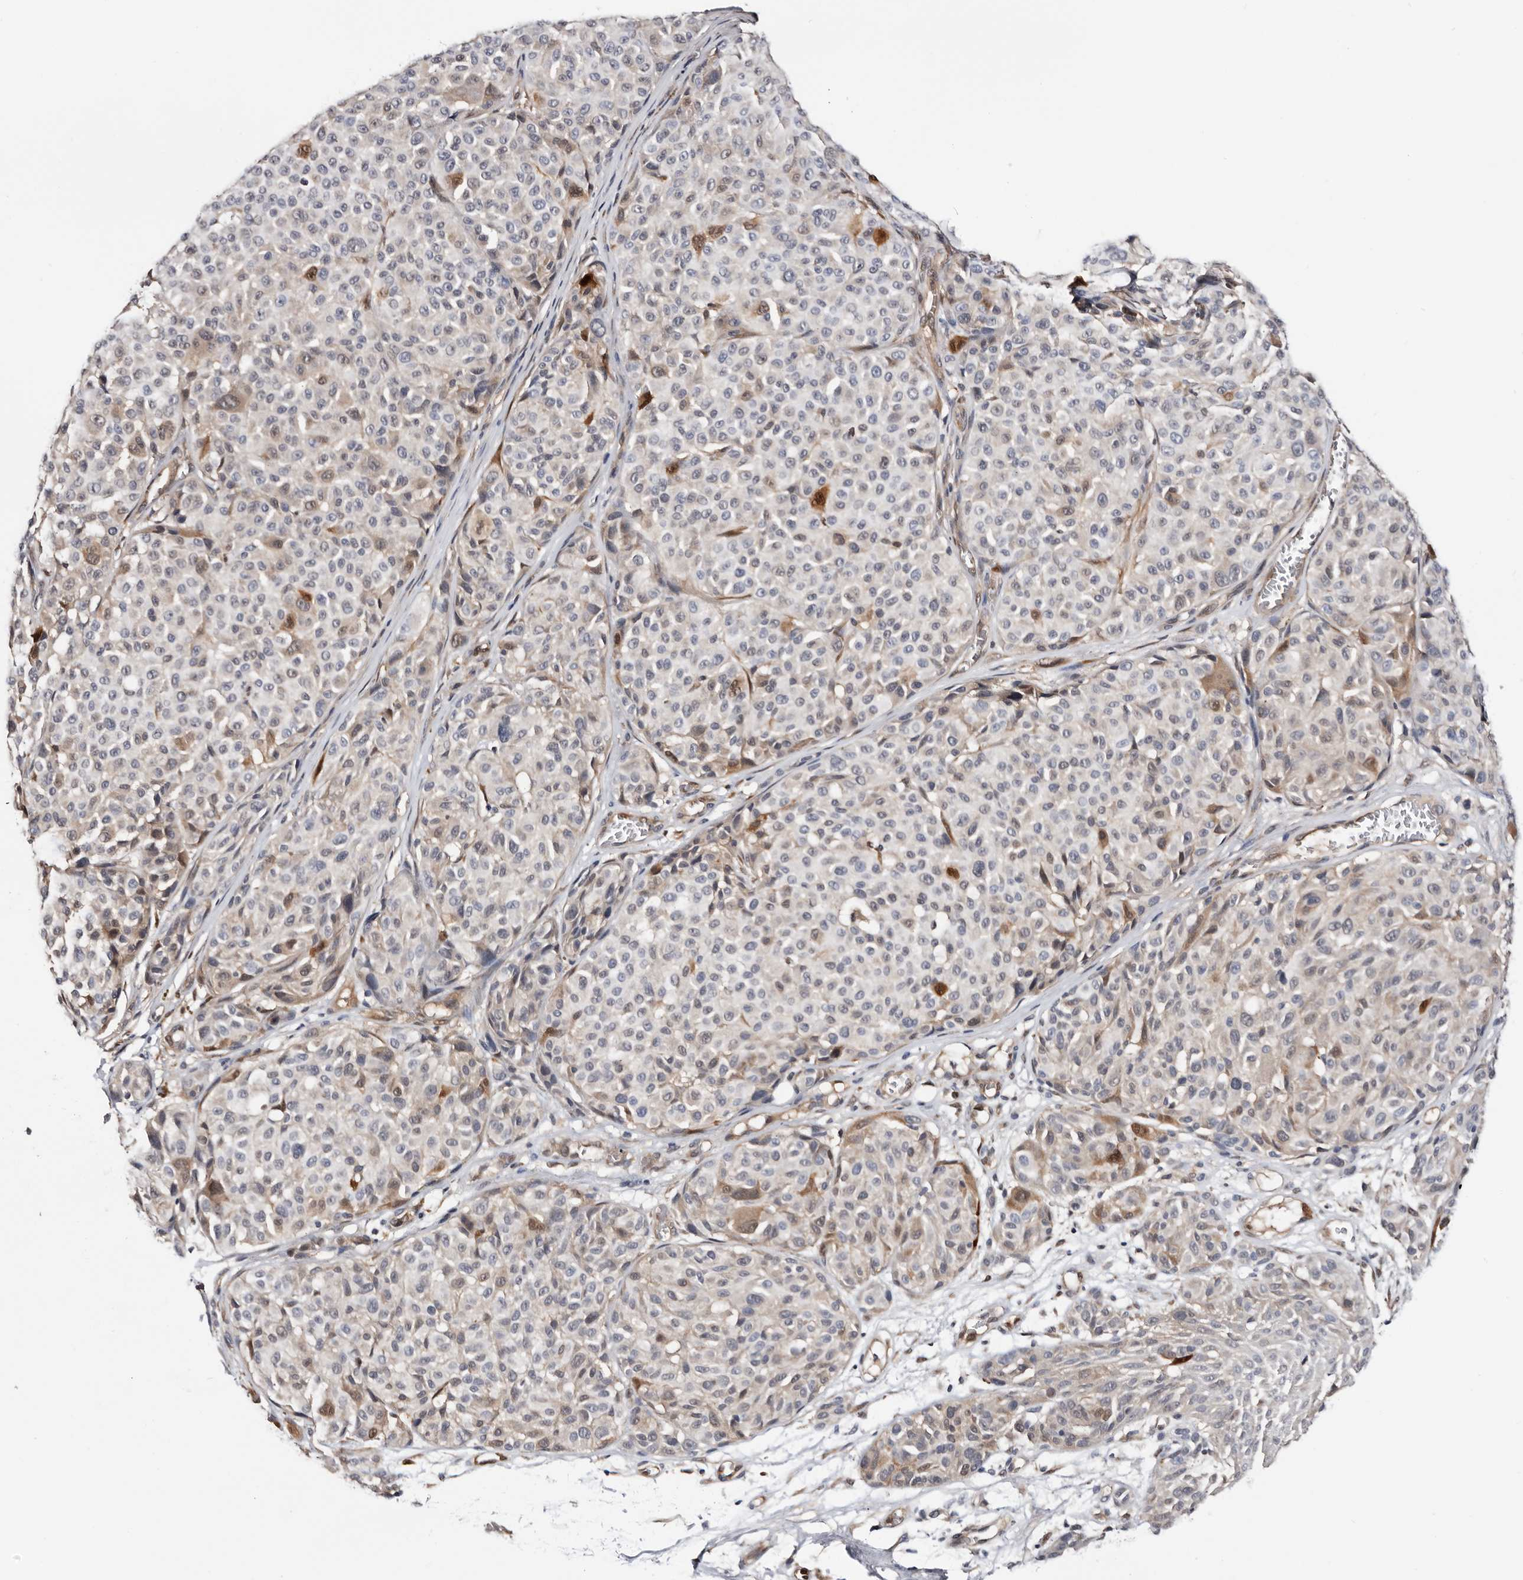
{"staining": {"intensity": "negative", "quantity": "none", "location": "none"}, "tissue": "melanoma", "cell_type": "Tumor cells", "image_type": "cancer", "snomed": [{"axis": "morphology", "description": "Malignant melanoma, NOS"}, {"axis": "topography", "description": "Skin"}], "caption": "Micrograph shows no protein expression in tumor cells of malignant melanoma tissue.", "gene": "TP53I3", "patient": {"sex": "male", "age": 83}}